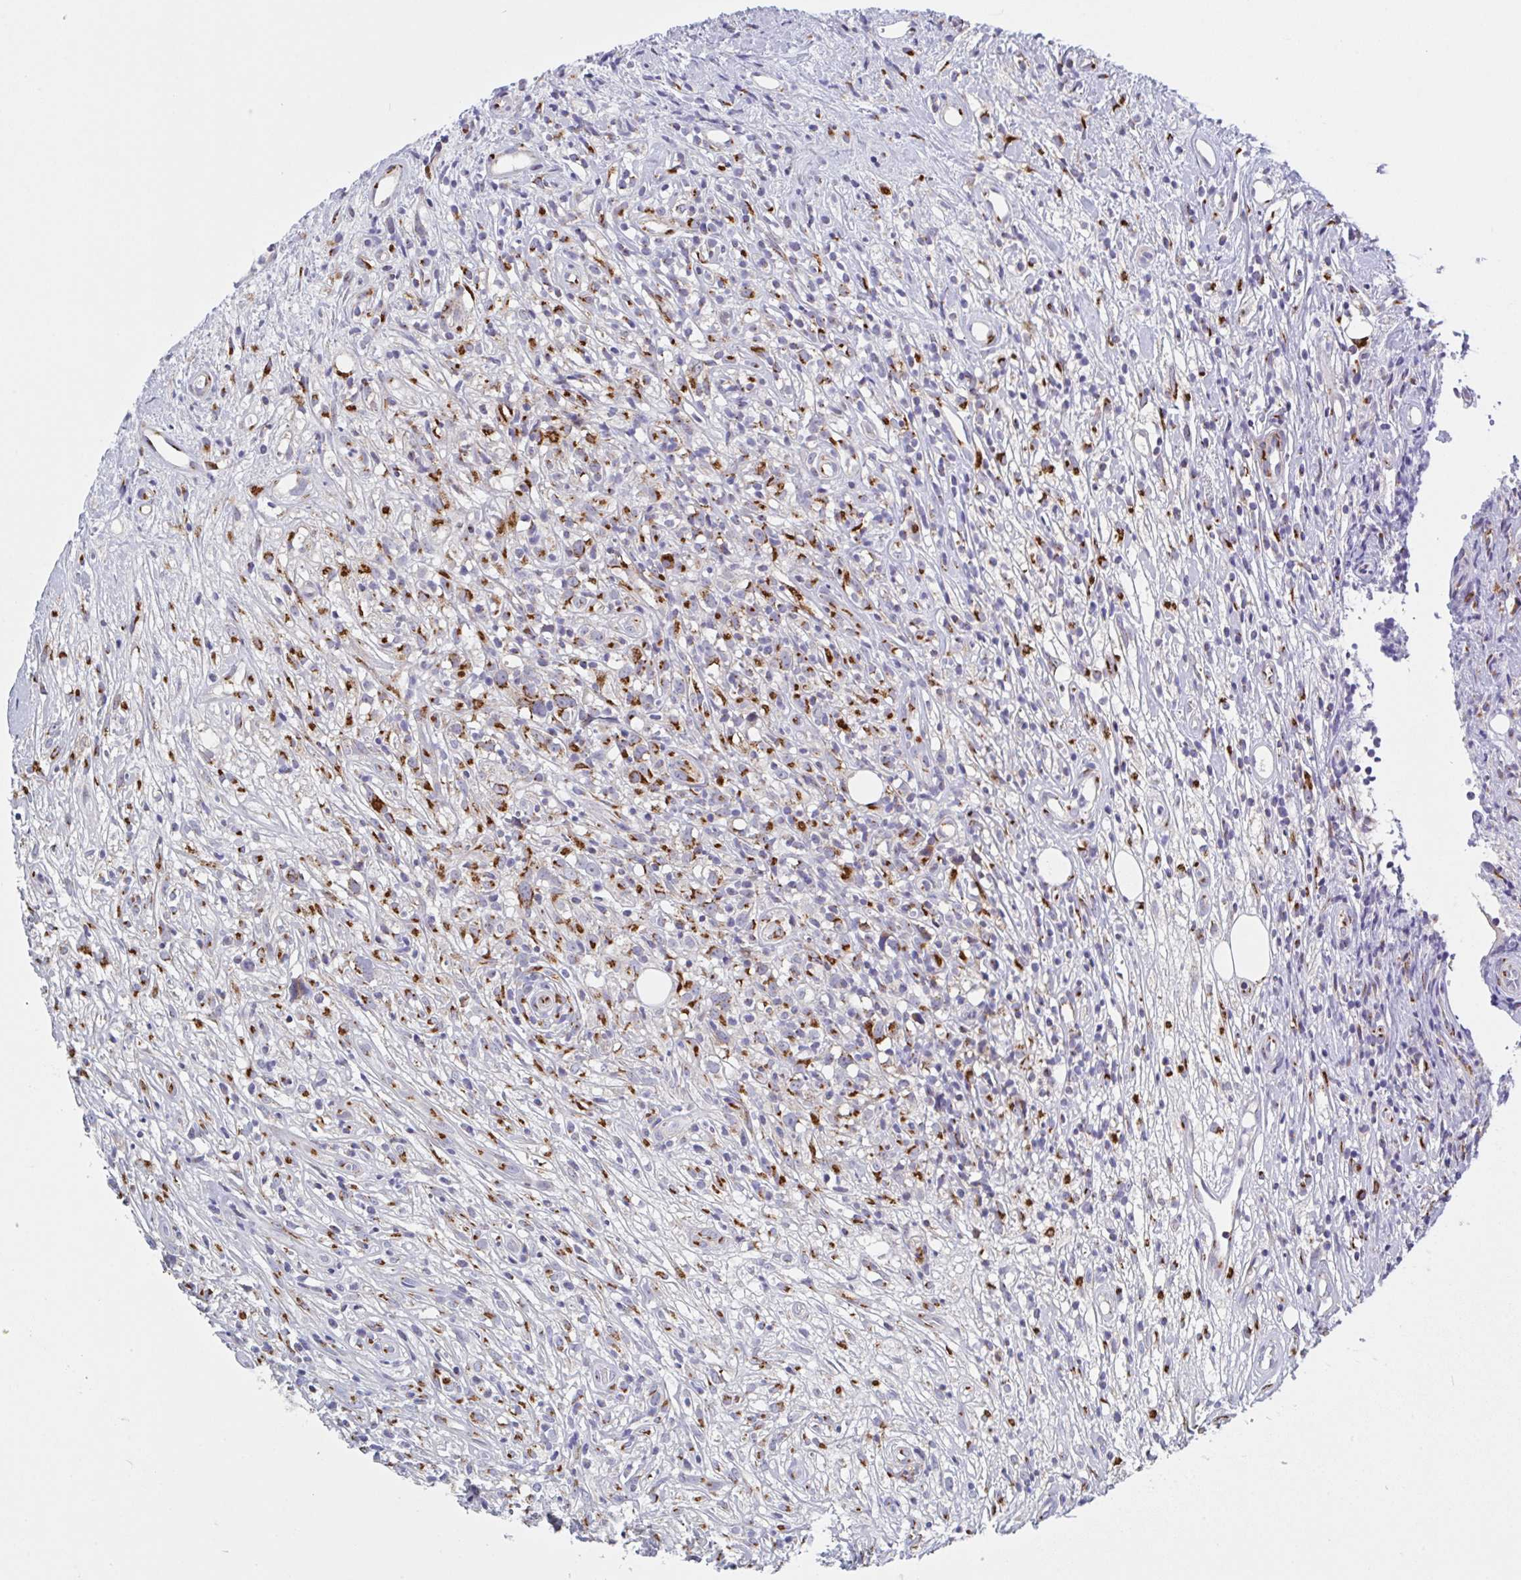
{"staining": {"intensity": "moderate", "quantity": ">75%", "location": "cytoplasmic/membranous"}, "tissue": "lymphoma", "cell_type": "Tumor cells", "image_type": "cancer", "snomed": [{"axis": "morphology", "description": "Hodgkin's disease, NOS"}, {"axis": "topography", "description": "No Tissue"}], "caption": "Immunohistochemical staining of lymphoma demonstrates medium levels of moderate cytoplasmic/membranous protein staining in approximately >75% of tumor cells.", "gene": "PROSER3", "patient": {"sex": "female", "age": 21}}